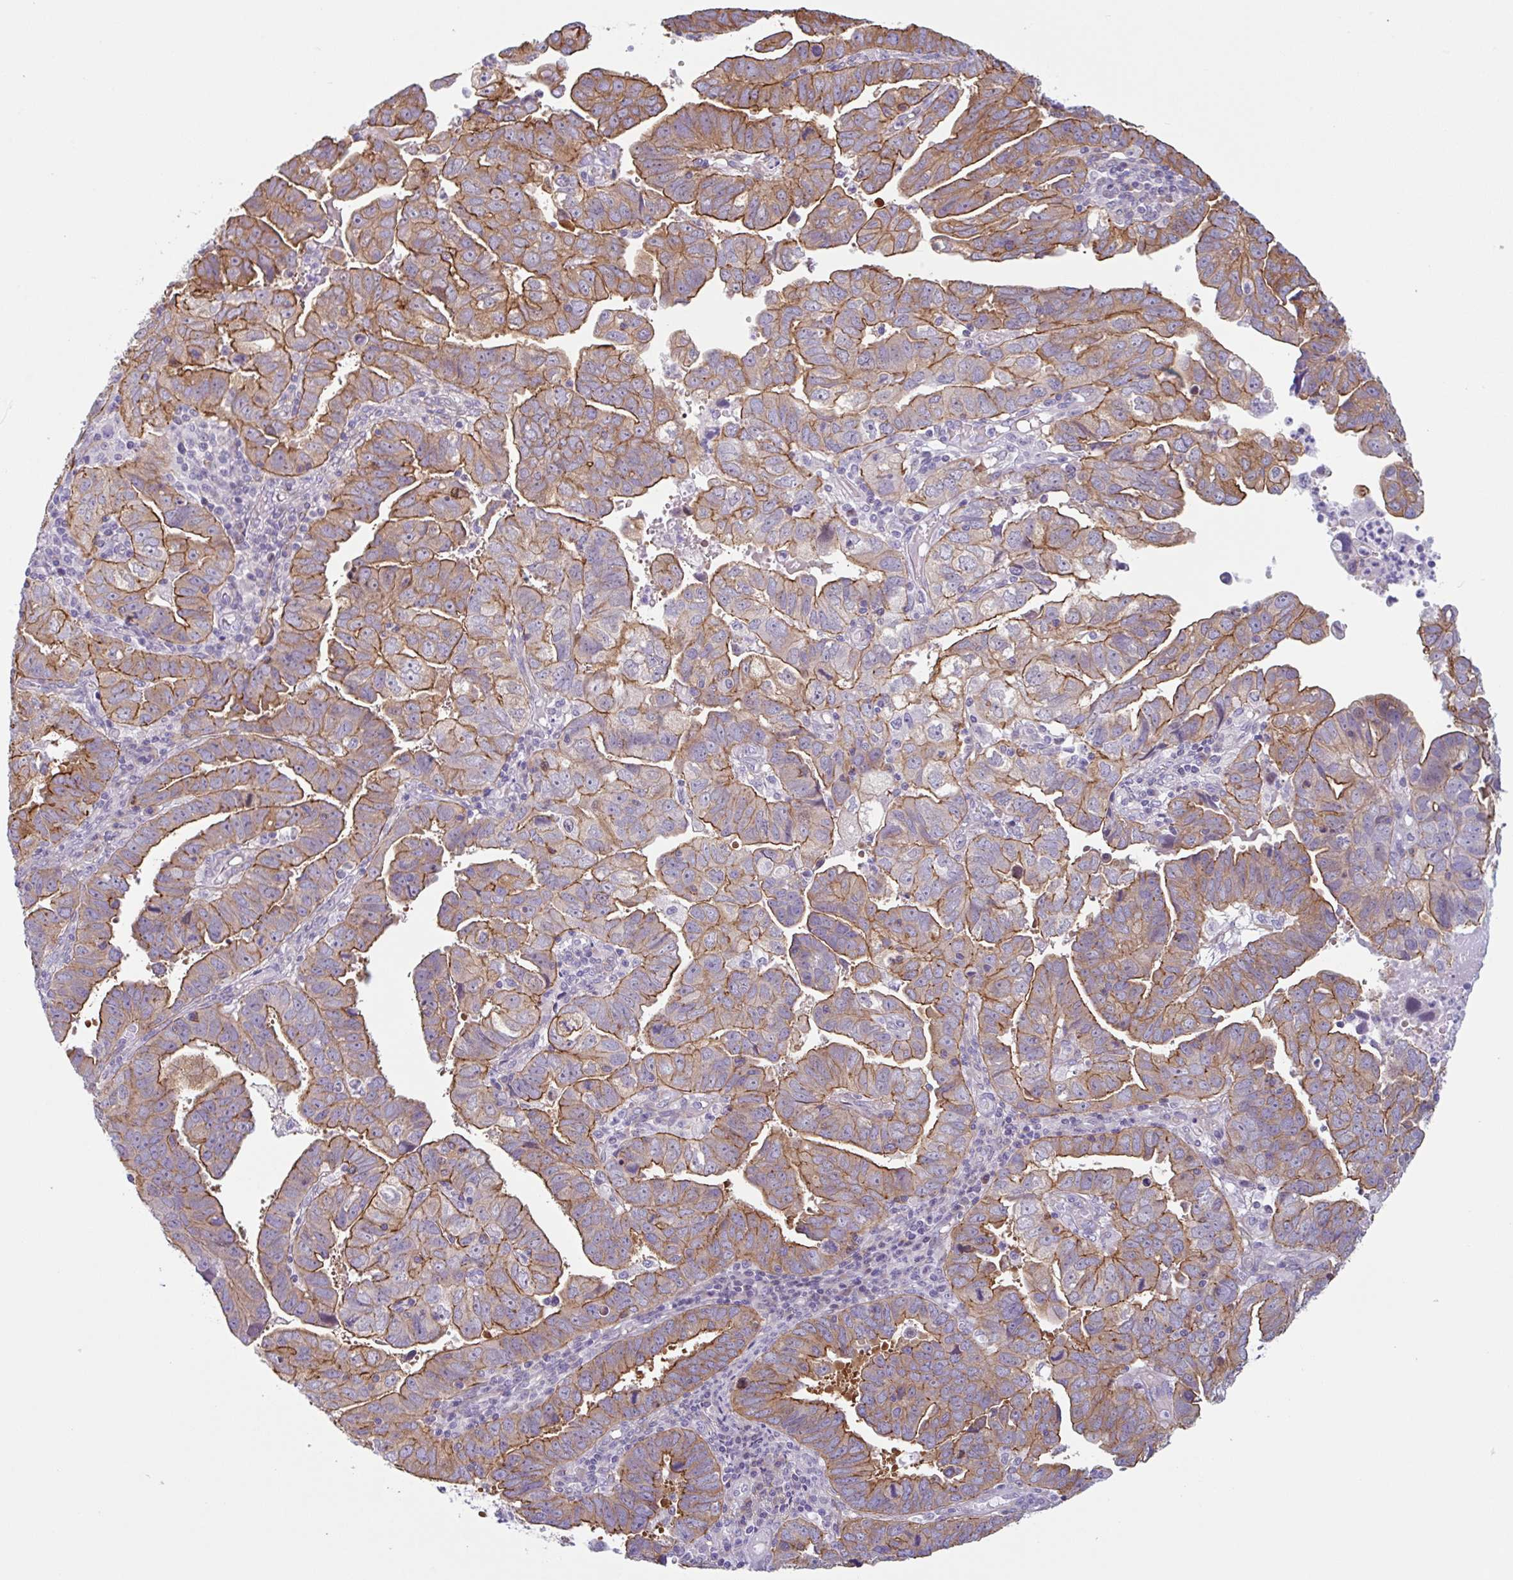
{"staining": {"intensity": "moderate", "quantity": "25%-75%", "location": "cytoplasmic/membranous"}, "tissue": "endometrial cancer", "cell_type": "Tumor cells", "image_type": "cancer", "snomed": [{"axis": "morphology", "description": "Adenocarcinoma, NOS"}, {"axis": "topography", "description": "Uterus"}], "caption": "Protein positivity by immunohistochemistry exhibits moderate cytoplasmic/membranous expression in about 25%-75% of tumor cells in endometrial cancer.", "gene": "MYH10", "patient": {"sex": "female", "age": 62}}